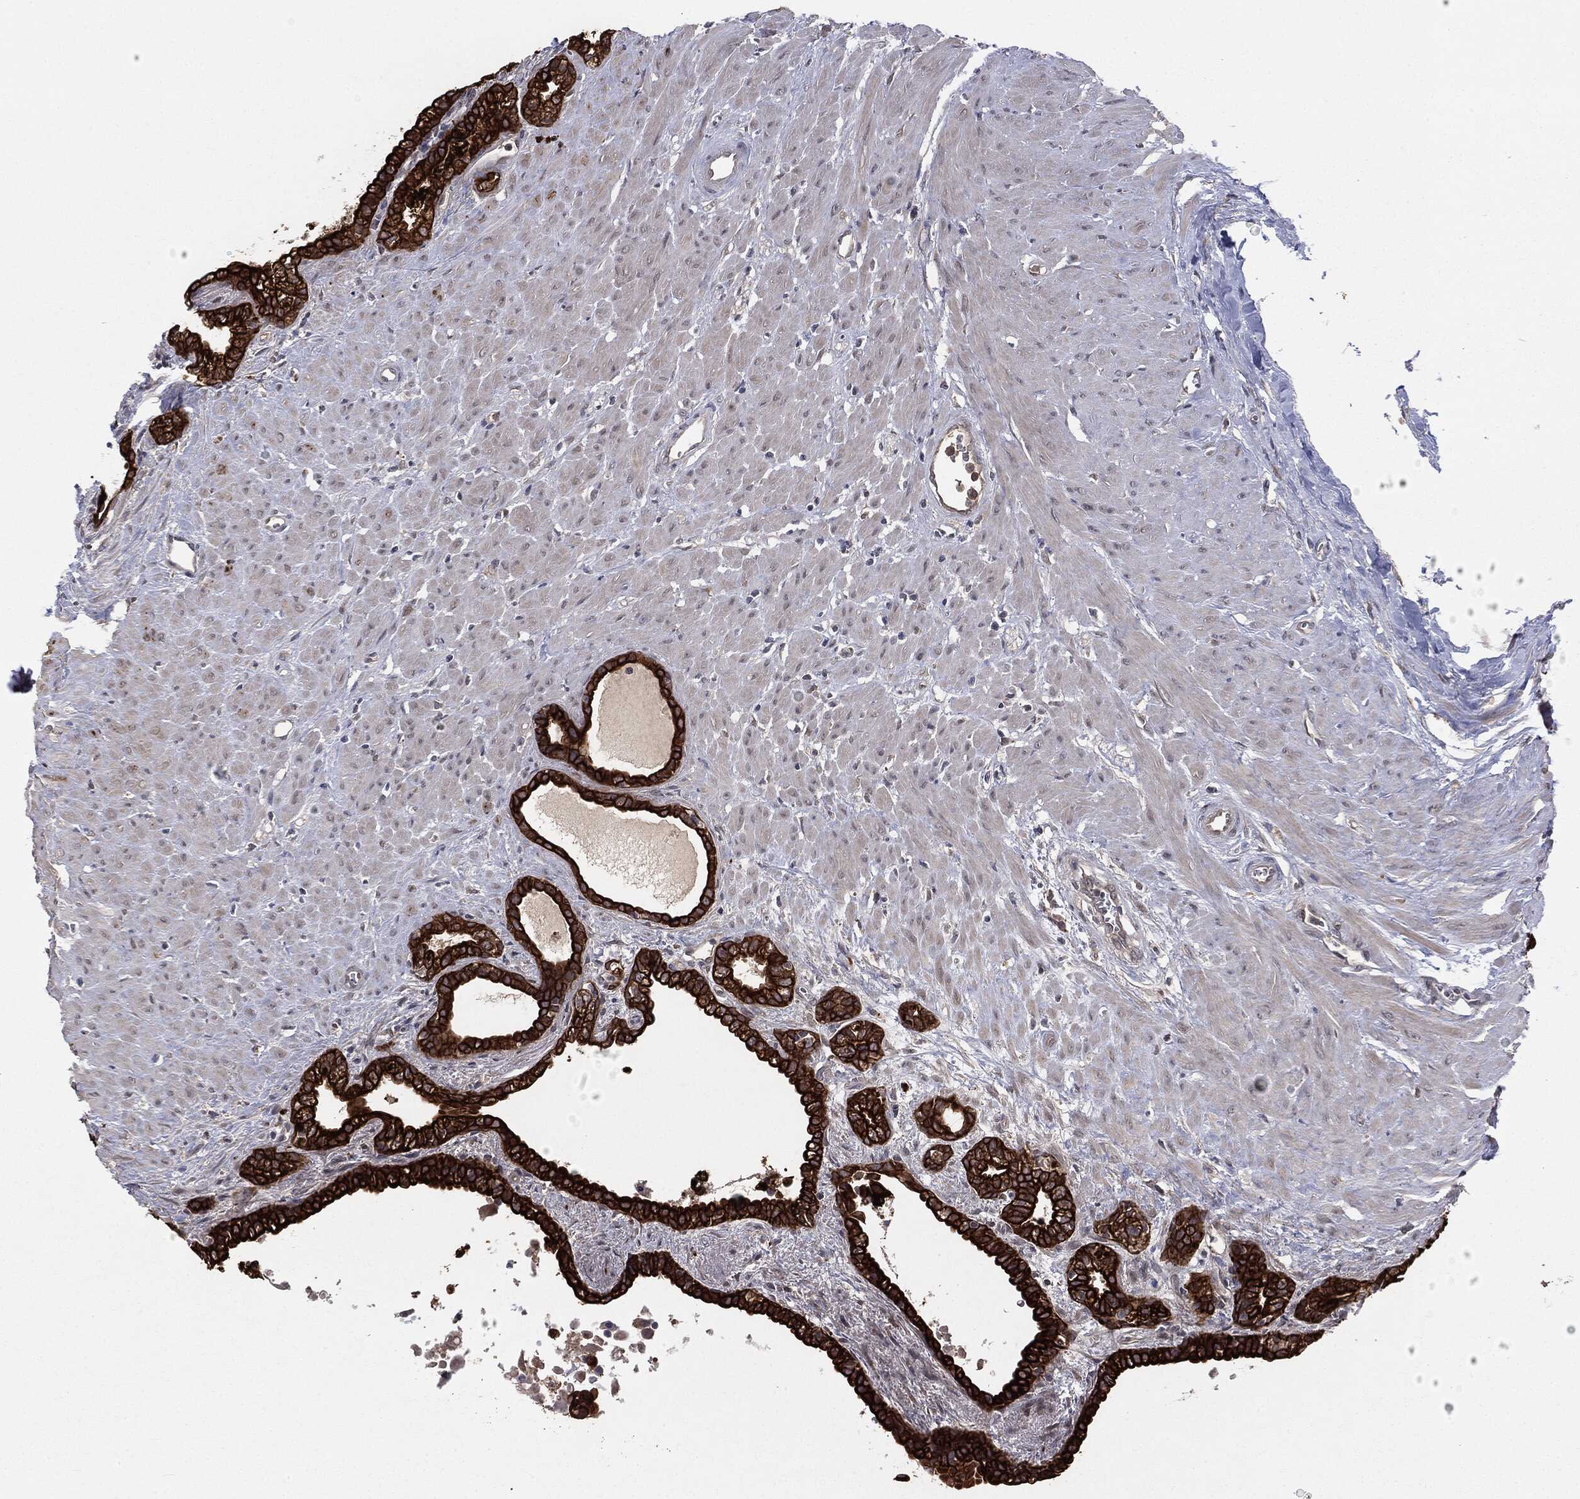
{"staining": {"intensity": "strong", "quantity": ">75%", "location": "cytoplasmic/membranous"}, "tissue": "seminal vesicle", "cell_type": "Glandular cells", "image_type": "normal", "snomed": [{"axis": "morphology", "description": "Normal tissue, NOS"}, {"axis": "morphology", "description": "Urothelial carcinoma, NOS"}, {"axis": "topography", "description": "Urinary bladder"}, {"axis": "topography", "description": "Seminal veicle"}], "caption": "Immunohistochemical staining of unremarkable seminal vesicle demonstrates strong cytoplasmic/membranous protein expression in approximately >75% of glandular cells. Using DAB (brown) and hematoxylin (blue) stains, captured at high magnification using brightfield microscopy.", "gene": "KRT7", "patient": {"sex": "male", "age": 76}}